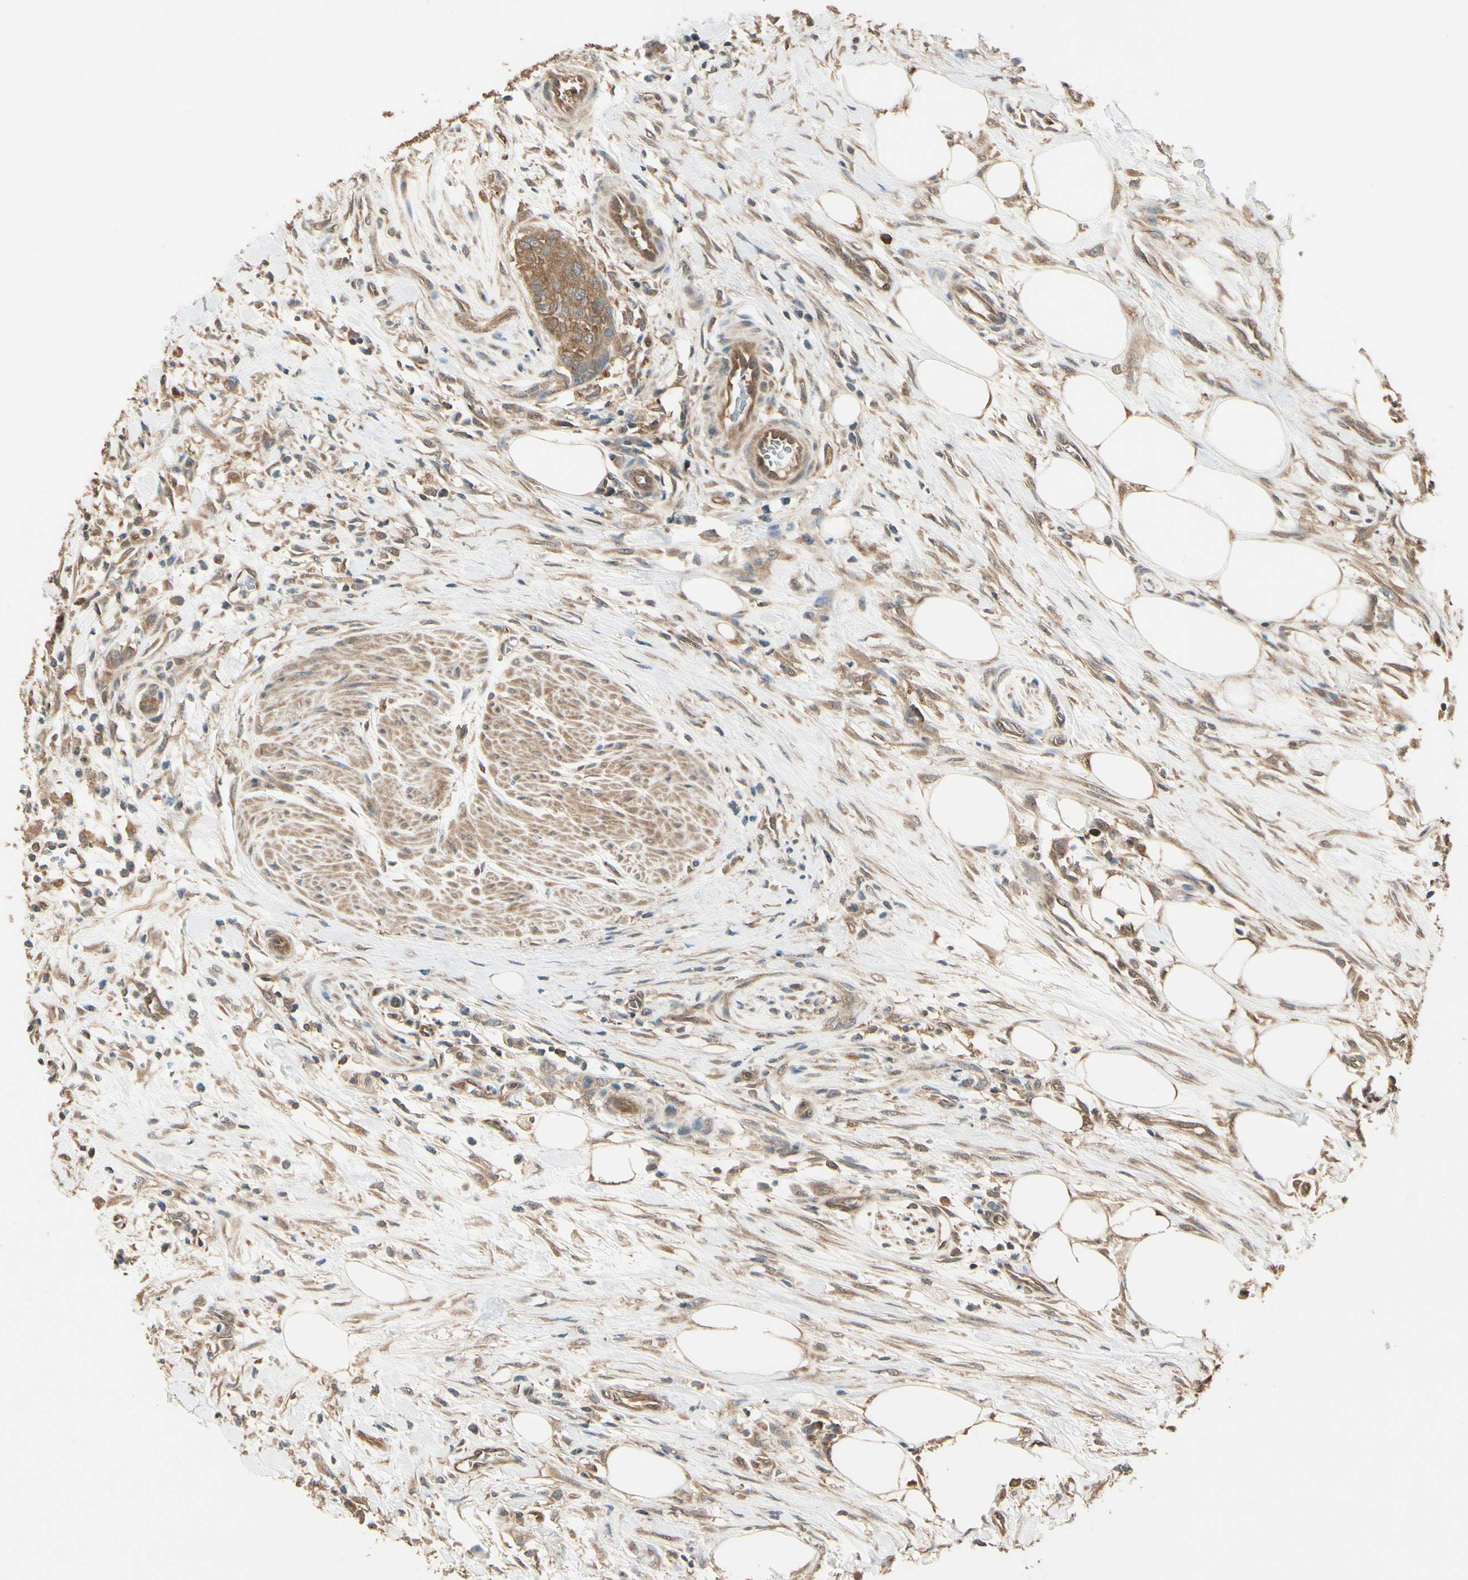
{"staining": {"intensity": "moderate", "quantity": ">75%", "location": "cytoplasmic/membranous"}, "tissue": "urothelial cancer", "cell_type": "Tumor cells", "image_type": "cancer", "snomed": [{"axis": "morphology", "description": "Urothelial carcinoma, High grade"}, {"axis": "topography", "description": "Urinary bladder"}], "caption": "Immunohistochemistry (IHC) micrograph of neoplastic tissue: human urothelial cancer stained using IHC exhibits medium levels of moderate protein expression localized specifically in the cytoplasmic/membranous of tumor cells, appearing as a cytoplasmic/membranous brown color.", "gene": "CCT7", "patient": {"sex": "male", "age": 35}}